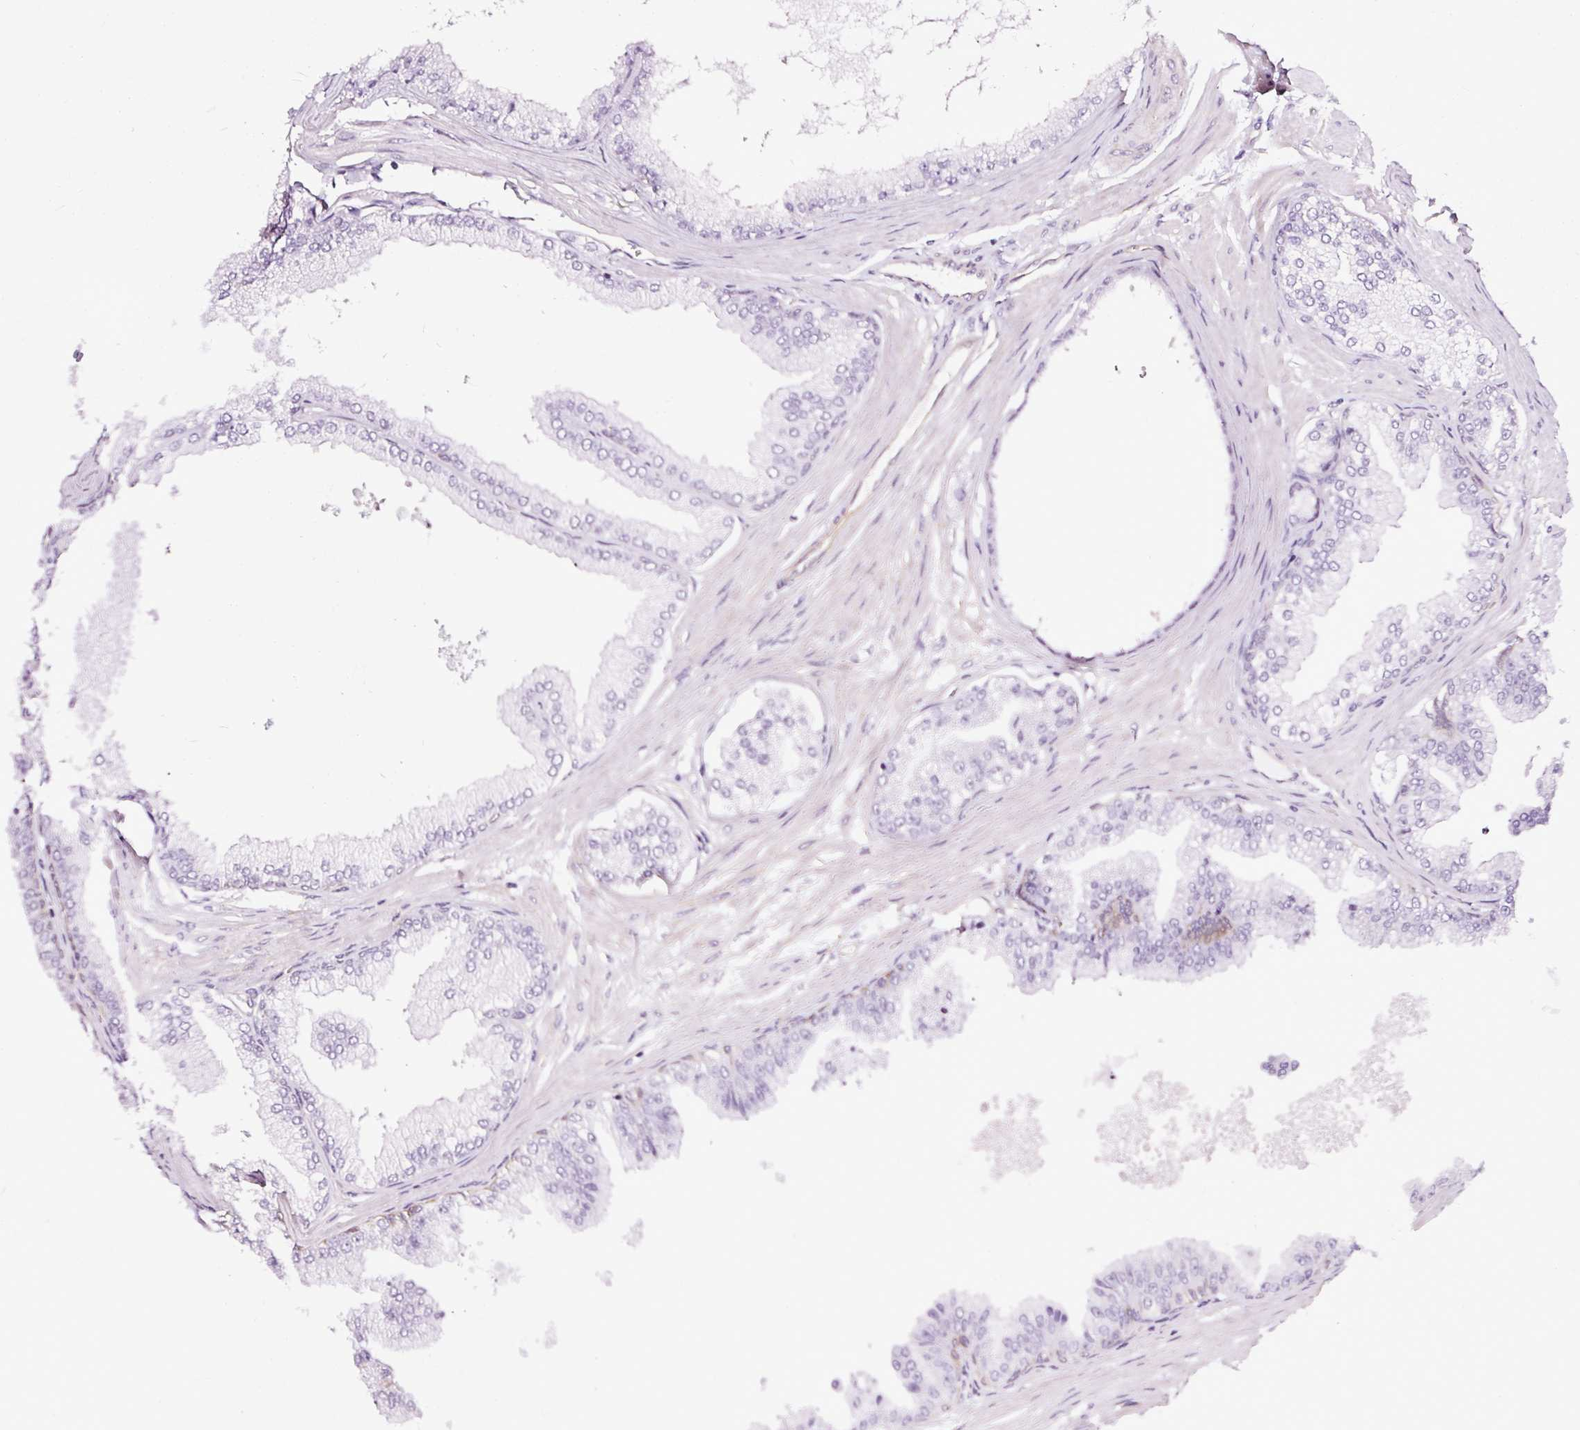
{"staining": {"intensity": "negative", "quantity": "none", "location": "none"}, "tissue": "prostate cancer", "cell_type": "Tumor cells", "image_type": "cancer", "snomed": [{"axis": "morphology", "description": "Adenocarcinoma, Low grade"}, {"axis": "topography", "description": "Prostate"}], "caption": "Immunohistochemistry micrograph of prostate adenocarcinoma (low-grade) stained for a protein (brown), which displays no staining in tumor cells. The staining was performed using DAB (3,3'-diaminobenzidine) to visualize the protein expression in brown, while the nuclei were stained in blue with hematoxylin (Magnification: 20x).", "gene": "SLC7A8", "patient": {"sex": "male", "age": 63}}